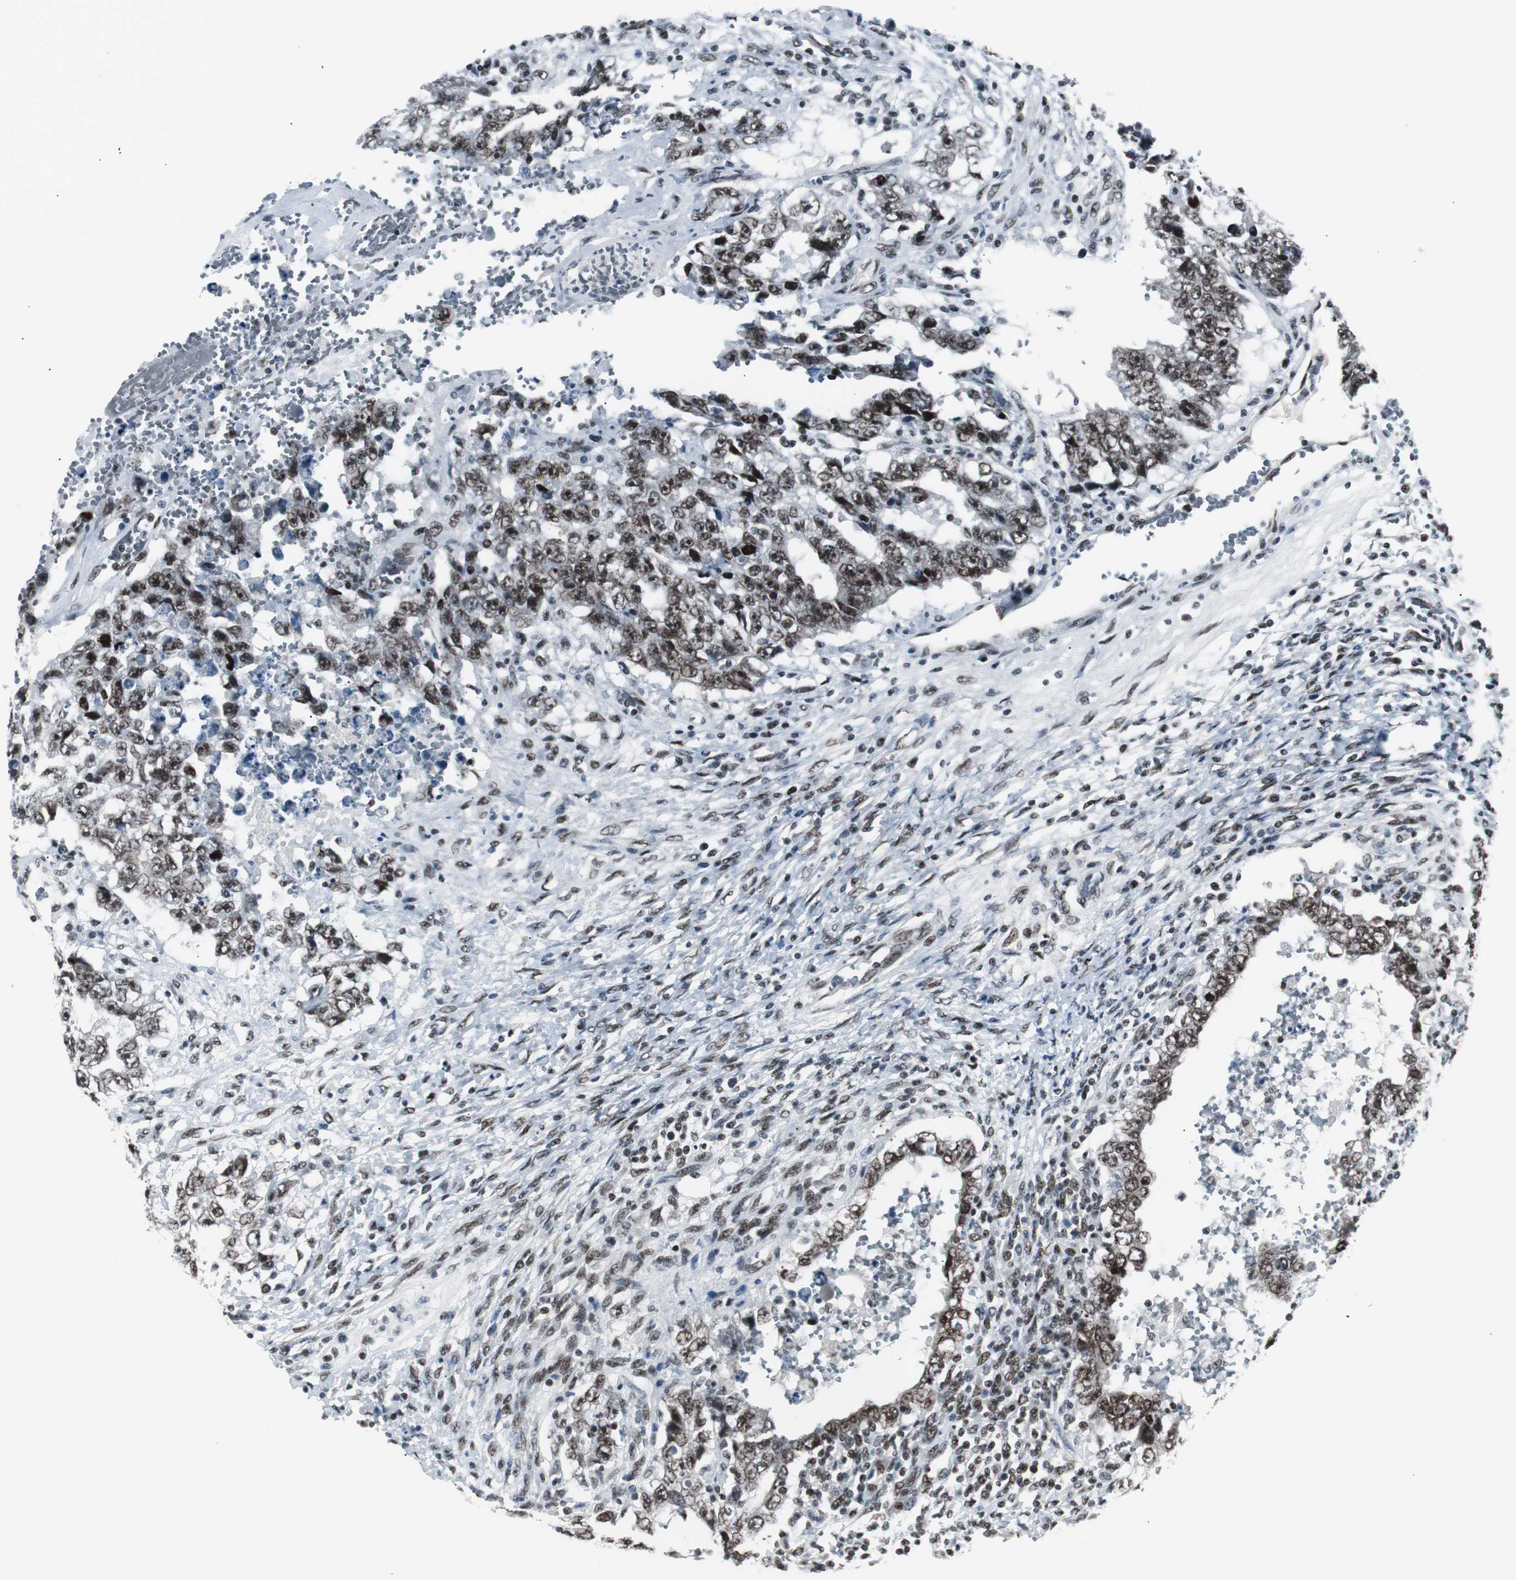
{"staining": {"intensity": "moderate", "quantity": ">75%", "location": "nuclear"}, "tissue": "testis cancer", "cell_type": "Tumor cells", "image_type": "cancer", "snomed": [{"axis": "morphology", "description": "Carcinoma, Embryonal, NOS"}, {"axis": "topography", "description": "Testis"}], "caption": "Testis cancer stained for a protein (brown) exhibits moderate nuclear positive staining in about >75% of tumor cells.", "gene": "XRCC1", "patient": {"sex": "male", "age": 26}}